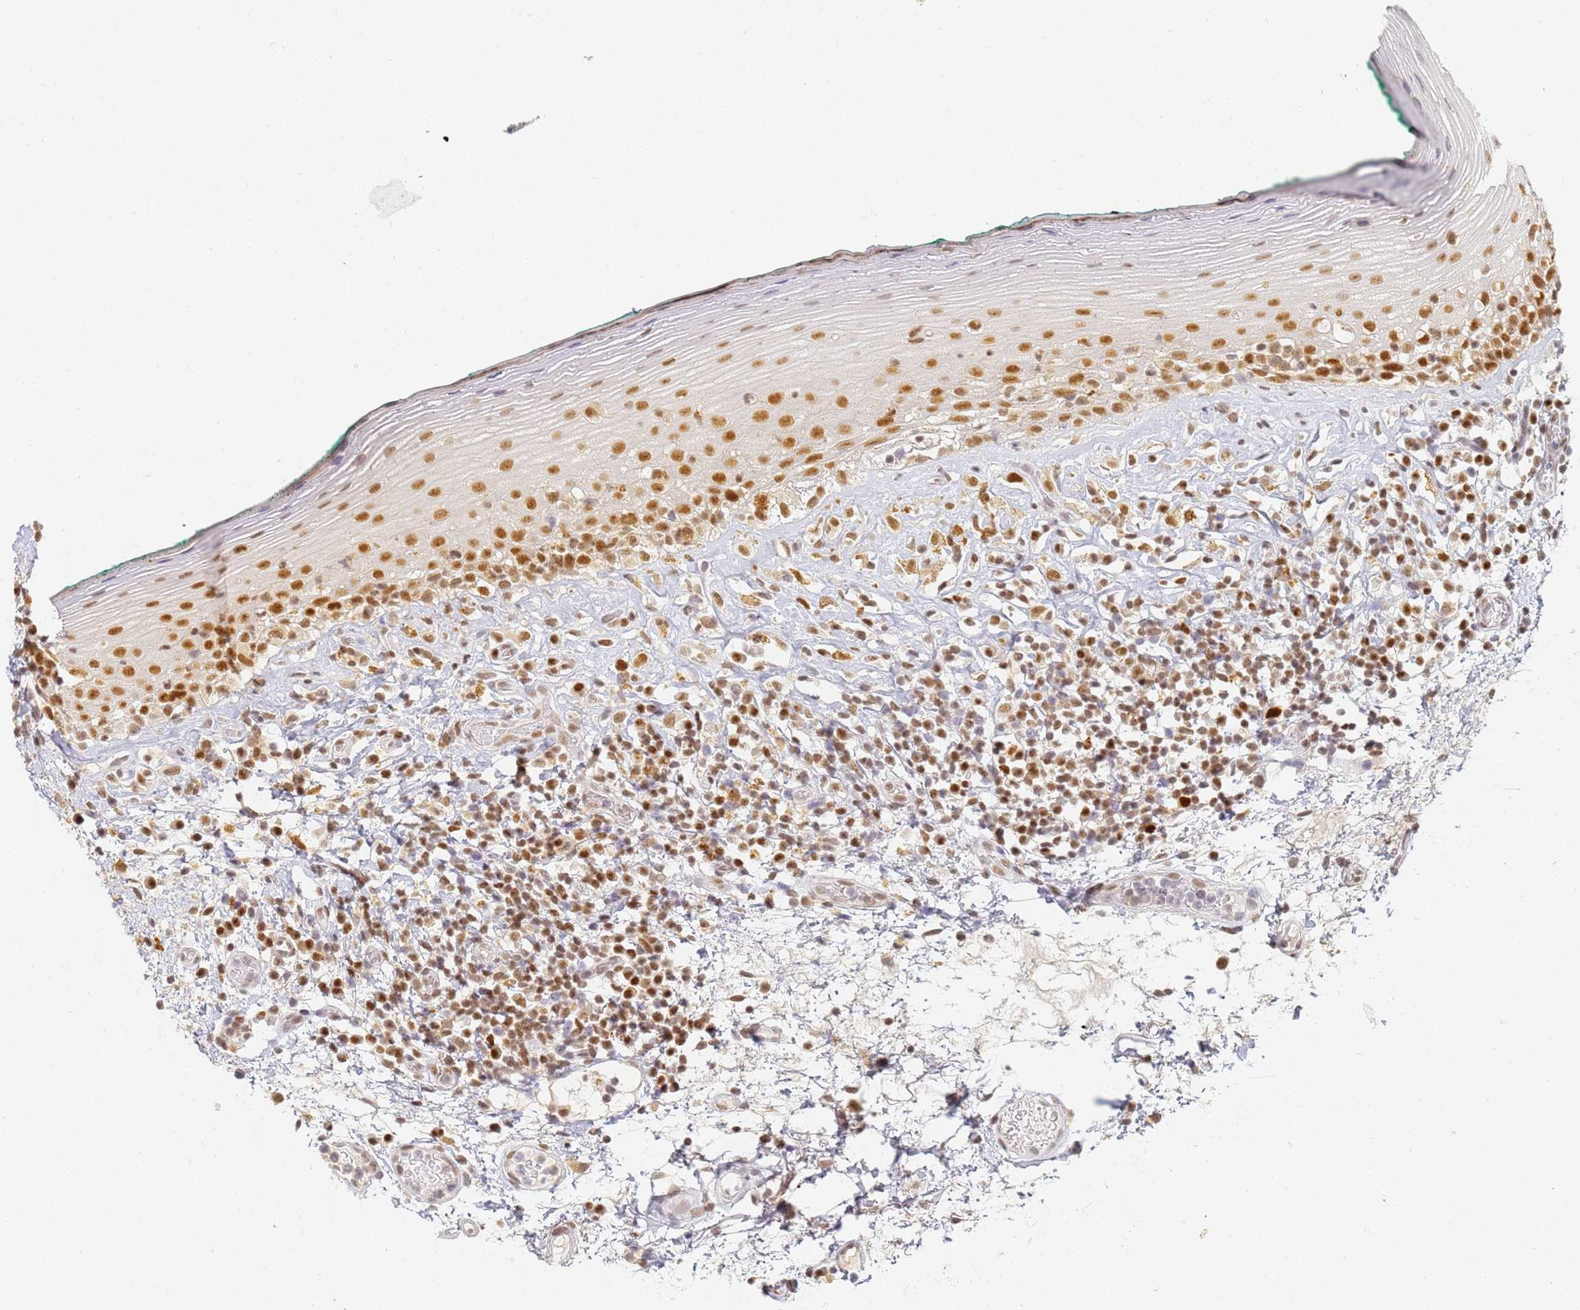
{"staining": {"intensity": "strong", "quantity": "25%-75%", "location": "nuclear"}, "tissue": "oral mucosa", "cell_type": "Squamous epithelial cells", "image_type": "normal", "snomed": [{"axis": "morphology", "description": "Normal tissue, NOS"}, {"axis": "topography", "description": "Oral tissue"}], "caption": "The histopathology image displays immunohistochemical staining of benign oral mucosa. There is strong nuclear expression is present in about 25%-75% of squamous epithelial cells.", "gene": "HMCES", "patient": {"sex": "female", "age": 83}}